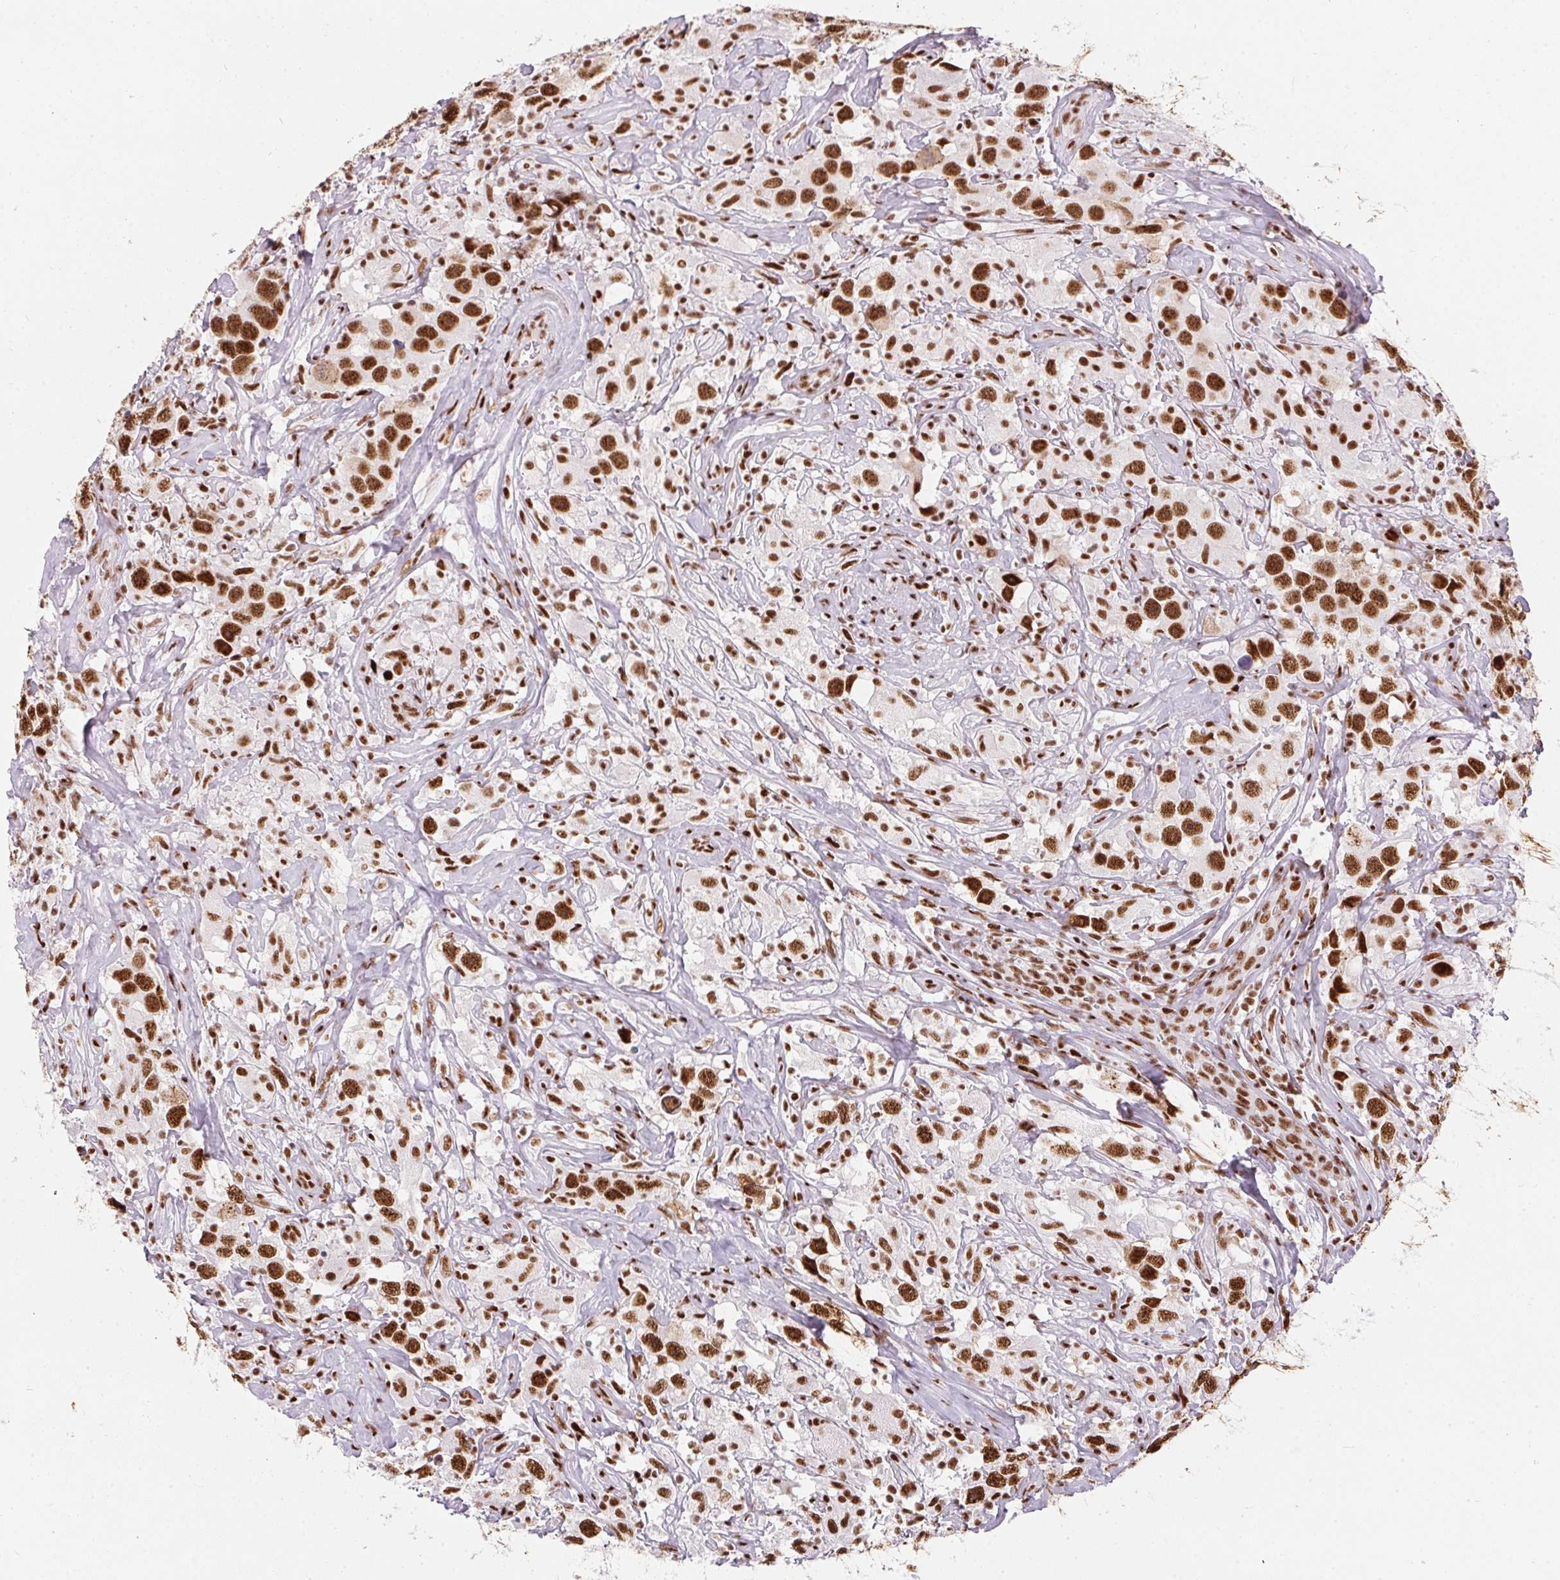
{"staining": {"intensity": "strong", "quantity": ">75%", "location": "nuclear"}, "tissue": "testis cancer", "cell_type": "Tumor cells", "image_type": "cancer", "snomed": [{"axis": "morphology", "description": "Seminoma, NOS"}, {"axis": "topography", "description": "Testis"}], "caption": "Tumor cells reveal high levels of strong nuclear positivity in approximately >75% of cells in human seminoma (testis). The protein is shown in brown color, while the nuclei are stained blue.", "gene": "PAGE3", "patient": {"sex": "male", "age": 49}}